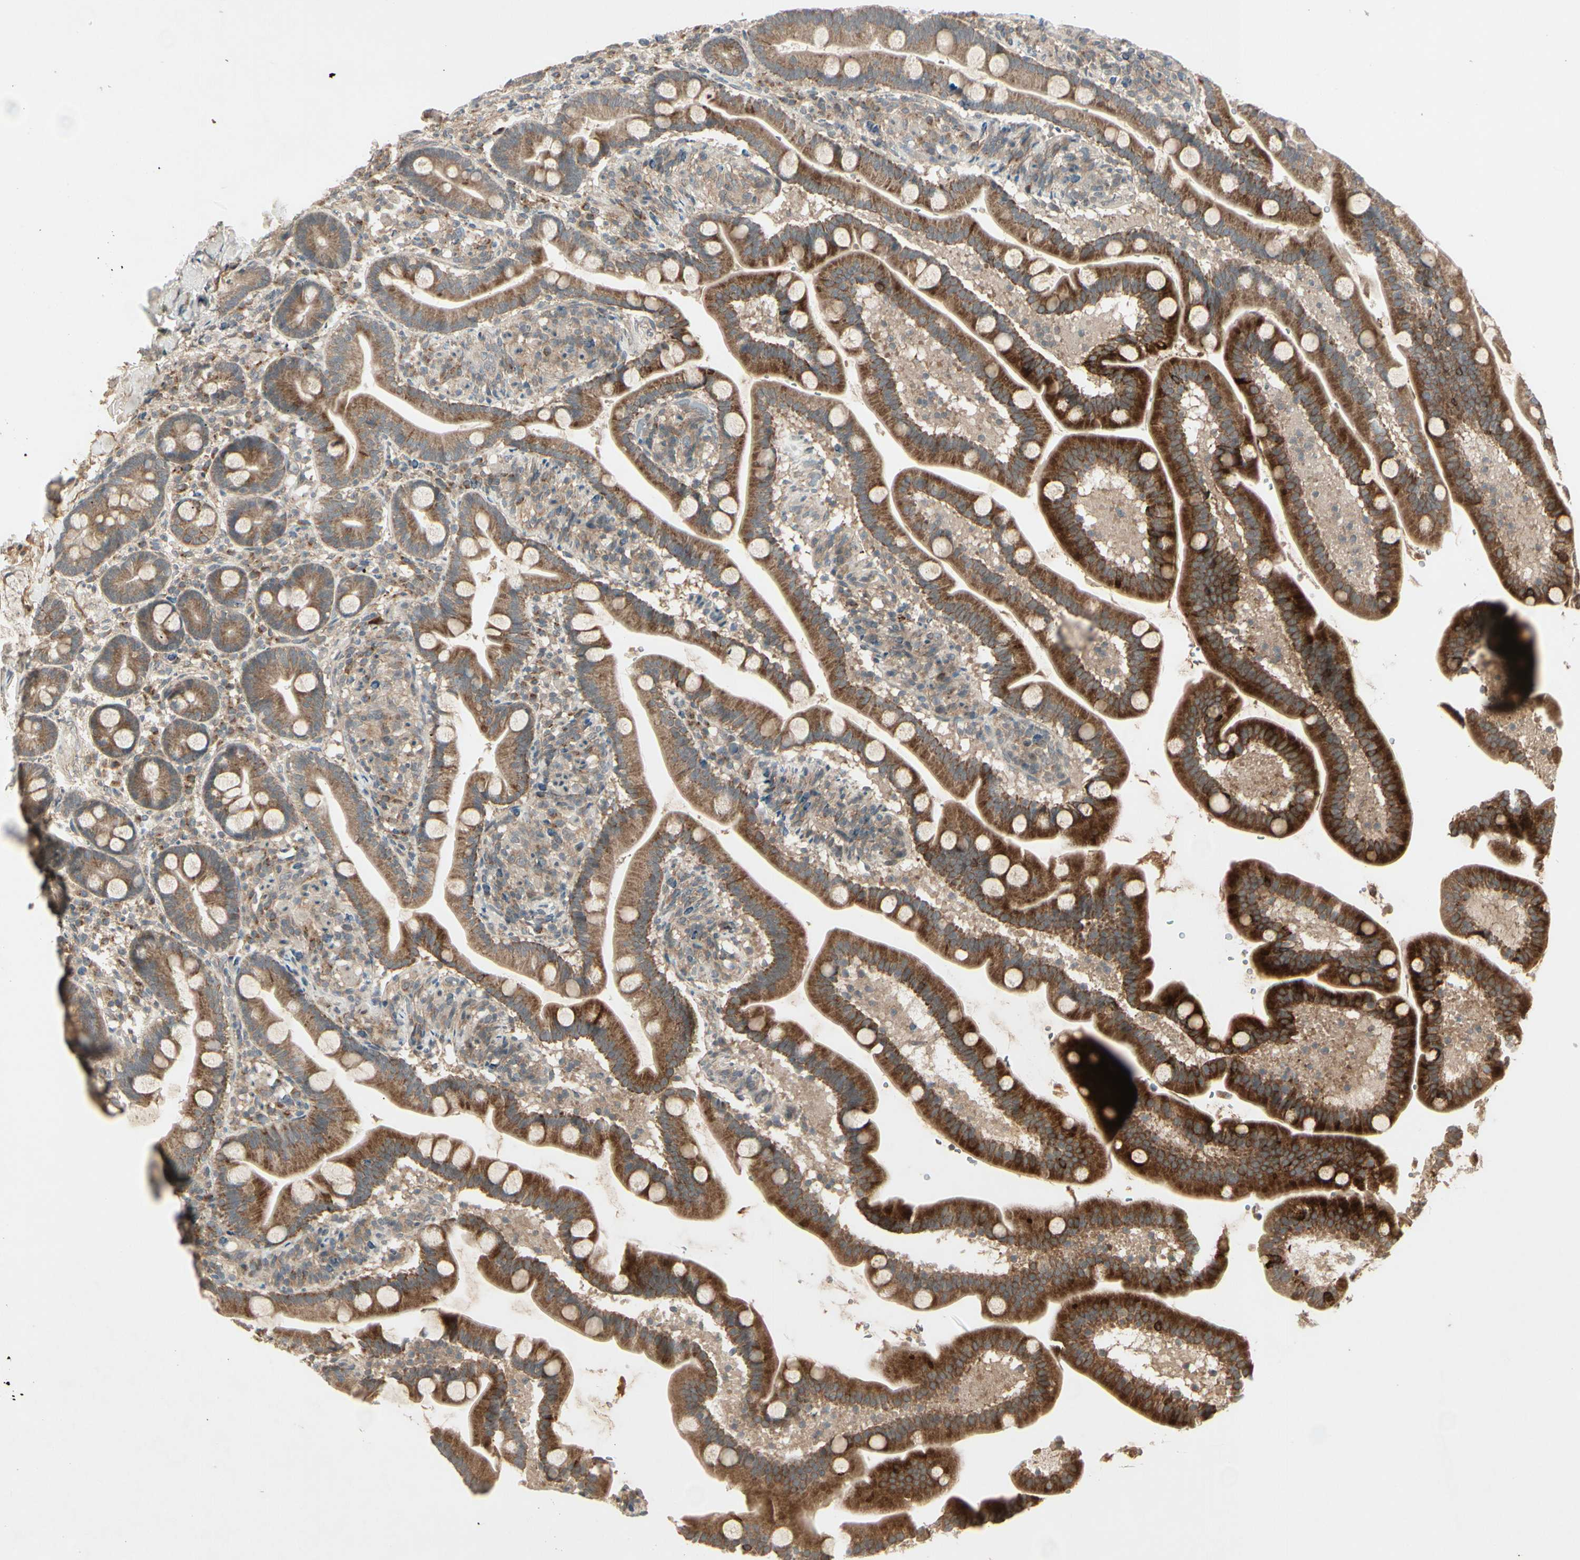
{"staining": {"intensity": "moderate", "quantity": ">75%", "location": "cytoplasmic/membranous"}, "tissue": "duodenum", "cell_type": "Glandular cells", "image_type": "normal", "snomed": [{"axis": "morphology", "description": "Normal tissue, NOS"}, {"axis": "topography", "description": "Duodenum"}], "caption": "This is a photomicrograph of IHC staining of normal duodenum, which shows moderate expression in the cytoplasmic/membranous of glandular cells.", "gene": "FHDC1", "patient": {"sex": "male", "age": 54}}